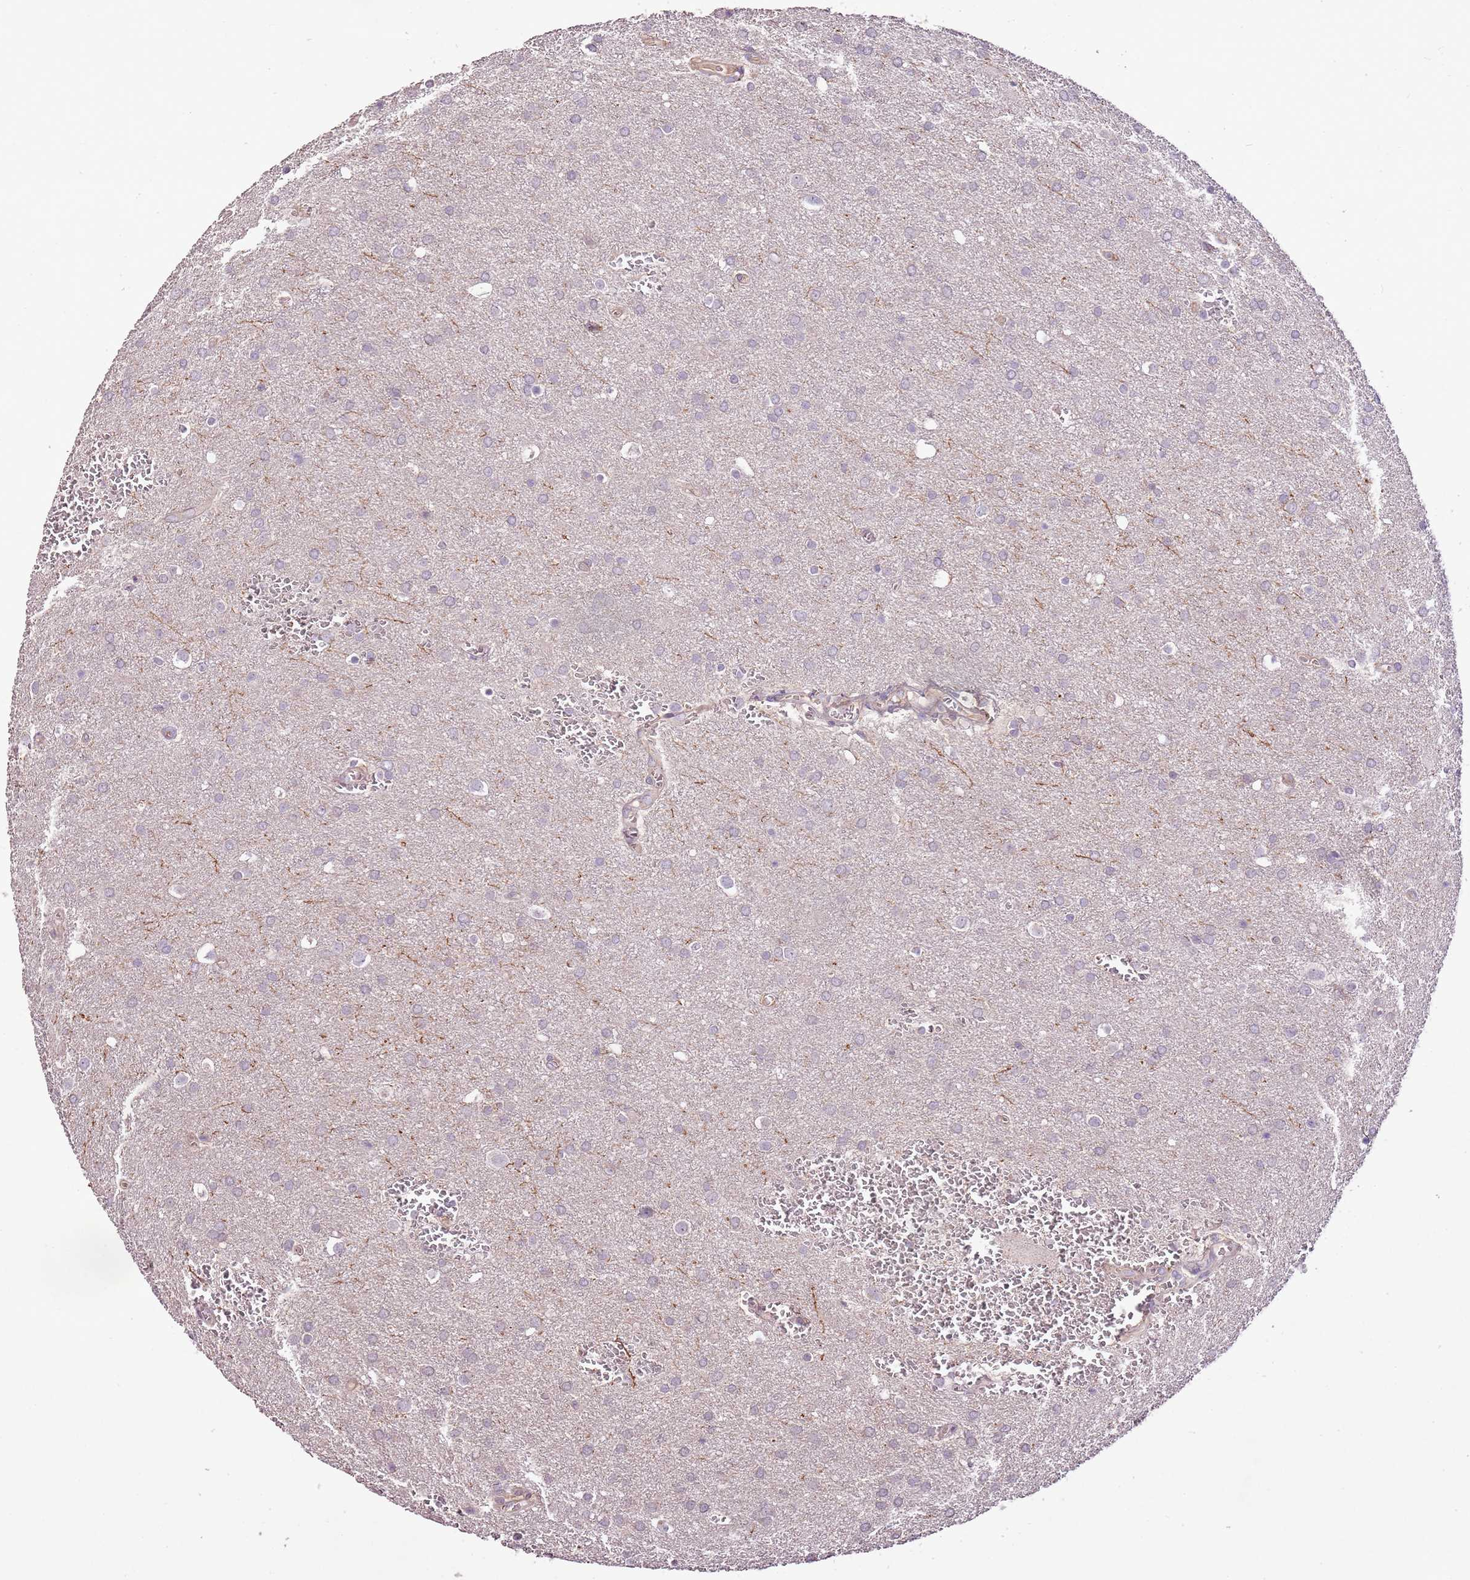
{"staining": {"intensity": "negative", "quantity": "none", "location": "none"}, "tissue": "glioma", "cell_type": "Tumor cells", "image_type": "cancer", "snomed": [{"axis": "morphology", "description": "Glioma, malignant, Low grade"}, {"axis": "topography", "description": "Brain"}], "caption": "A high-resolution photomicrograph shows IHC staining of malignant low-grade glioma, which reveals no significant positivity in tumor cells.", "gene": "CMKLR1", "patient": {"sex": "female", "age": 32}}